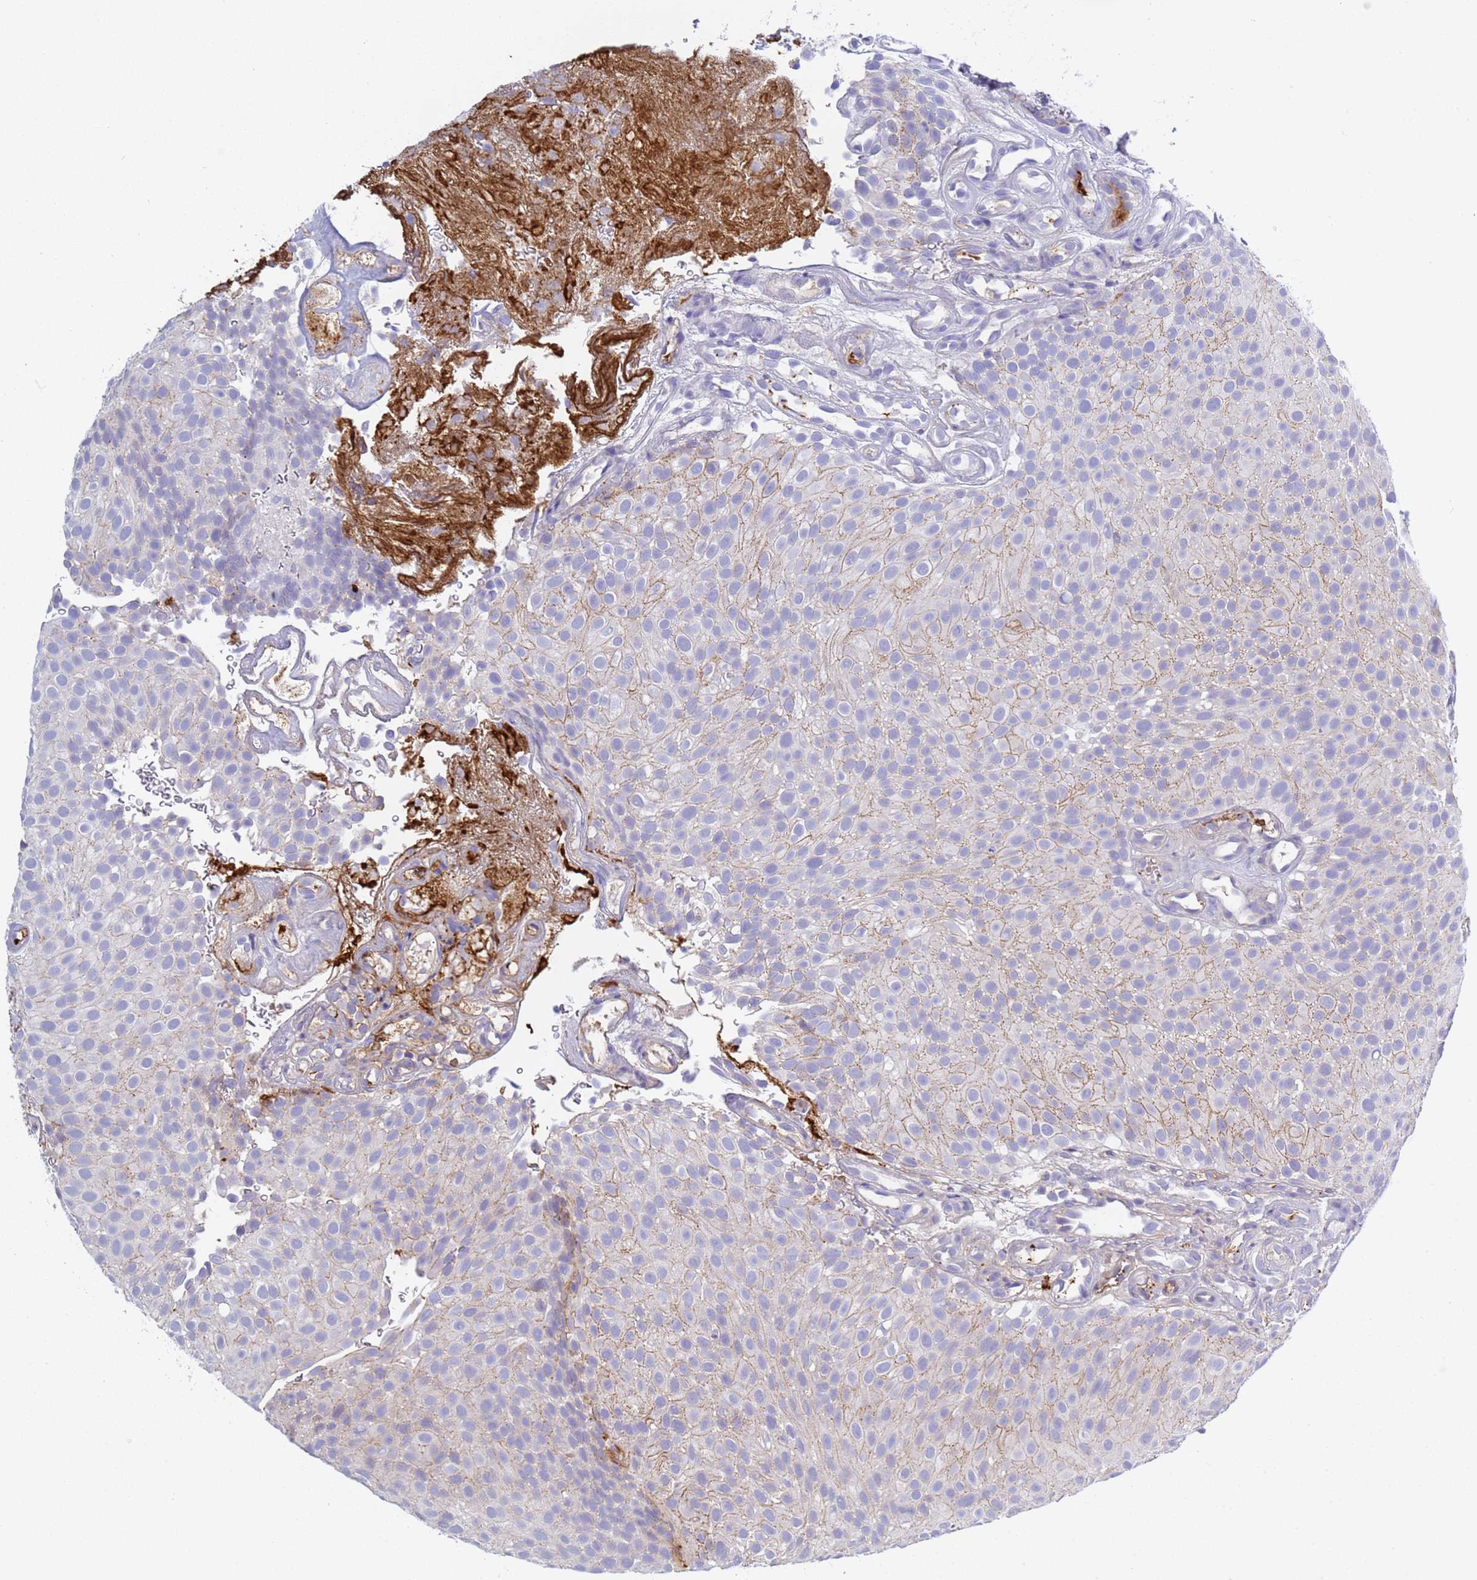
{"staining": {"intensity": "negative", "quantity": "none", "location": "none"}, "tissue": "urothelial cancer", "cell_type": "Tumor cells", "image_type": "cancer", "snomed": [{"axis": "morphology", "description": "Urothelial carcinoma, Low grade"}, {"axis": "topography", "description": "Urinary bladder"}], "caption": "Immunohistochemistry micrograph of neoplastic tissue: human urothelial carcinoma (low-grade) stained with DAB (3,3'-diaminobenzidine) reveals no significant protein positivity in tumor cells. The staining was performed using DAB (3,3'-diaminobenzidine) to visualize the protein expression in brown, while the nuclei were stained in blue with hematoxylin (Magnification: 20x).", "gene": "C4orf46", "patient": {"sex": "male", "age": 78}}